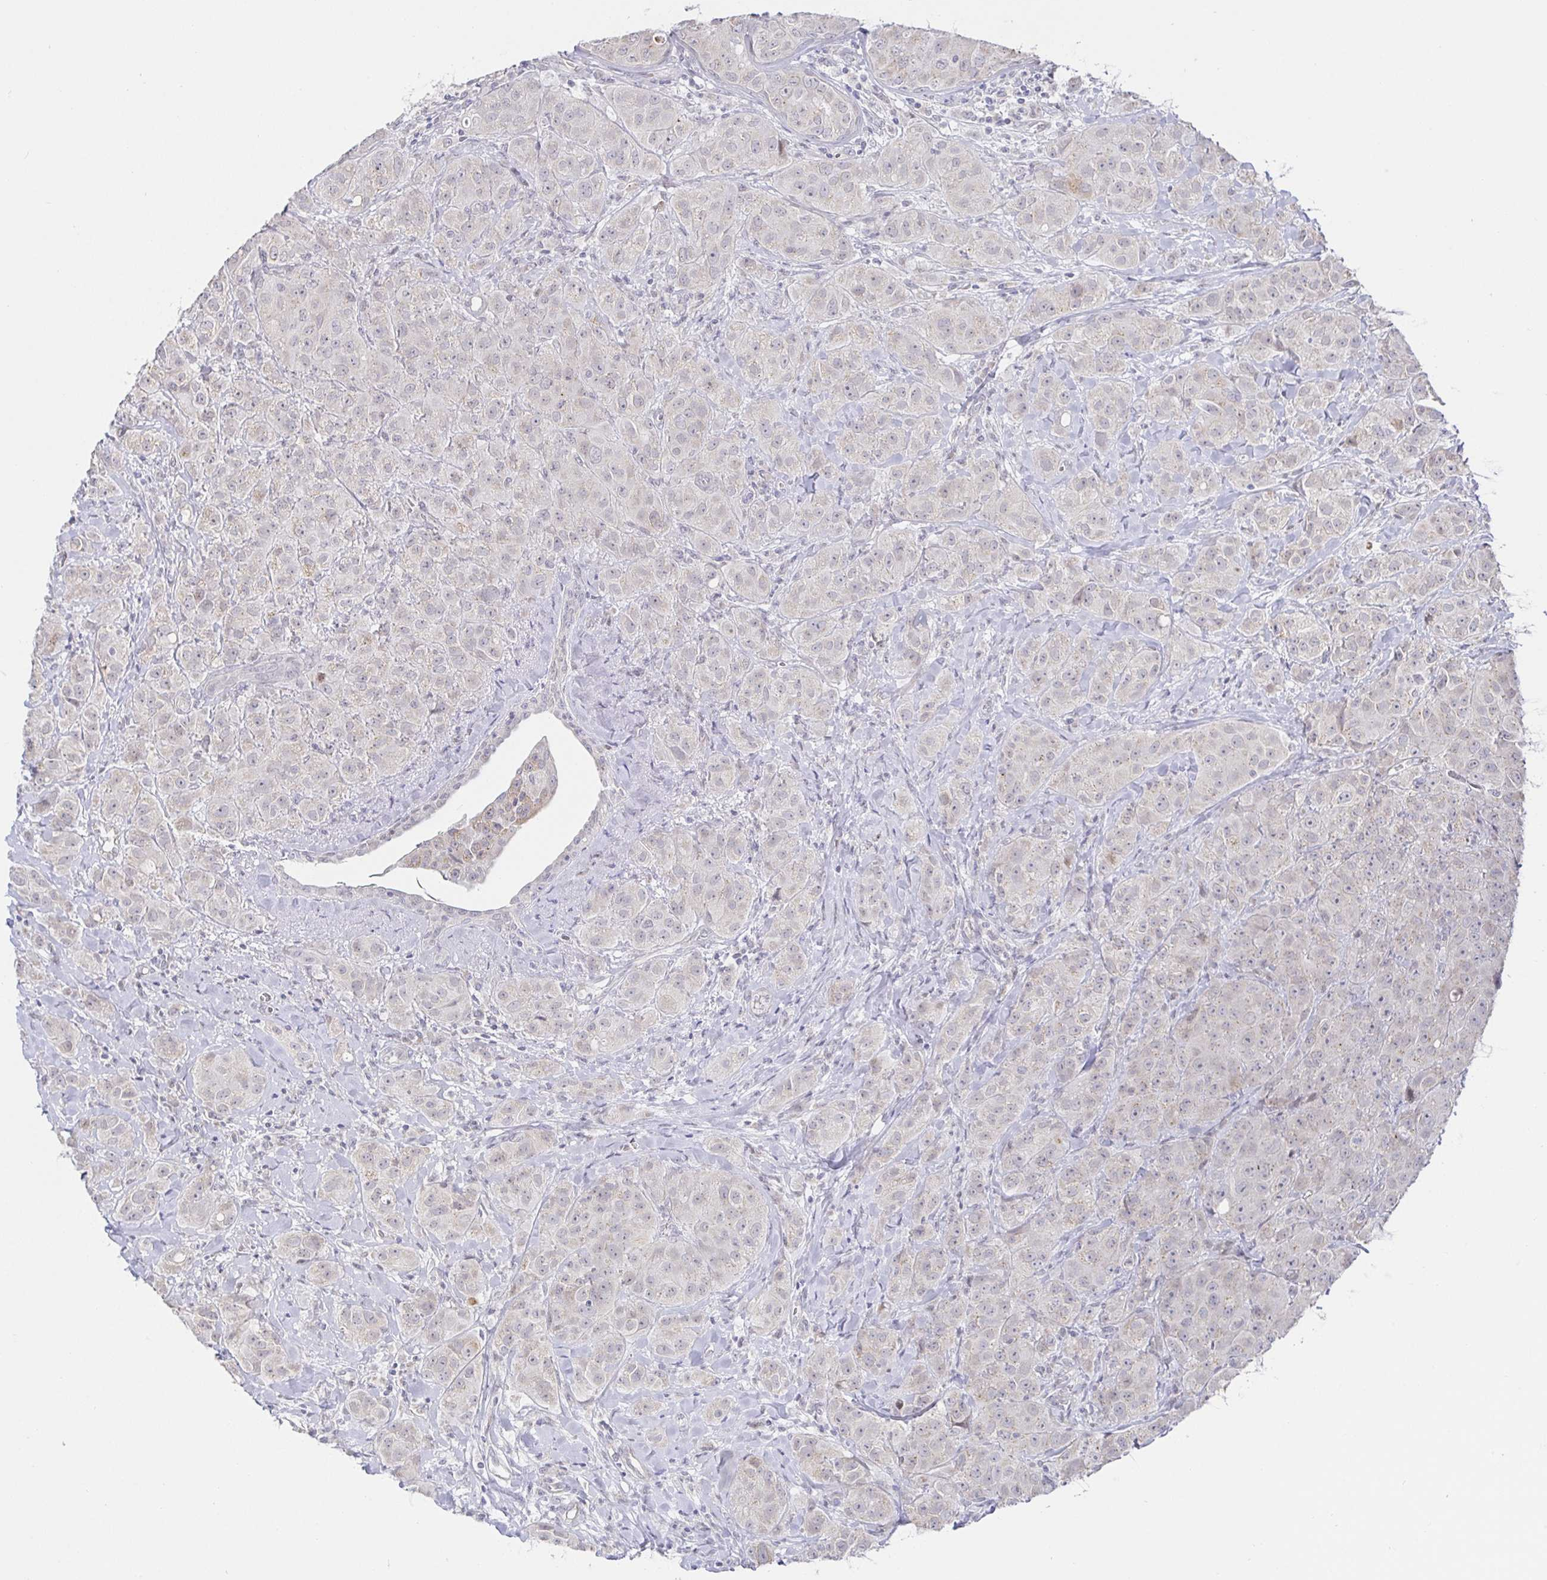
{"staining": {"intensity": "negative", "quantity": "none", "location": "none"}, "tissue": "breast cancer", "cell_type": "Tumor cells", "image_type": "cancer", "snomed": [{"axis": "morphology", "description": "Normal tissue, NOS"}, {"axis": "morphology", "description": "Duct carcinoma"}, {"axis": "topography", "description": "Breast"}], "caption": "An image of human breast cancer is negative for staining in tumor cells.", "gene": "CIT", "patient": {"sex": "female", "age": 43}}